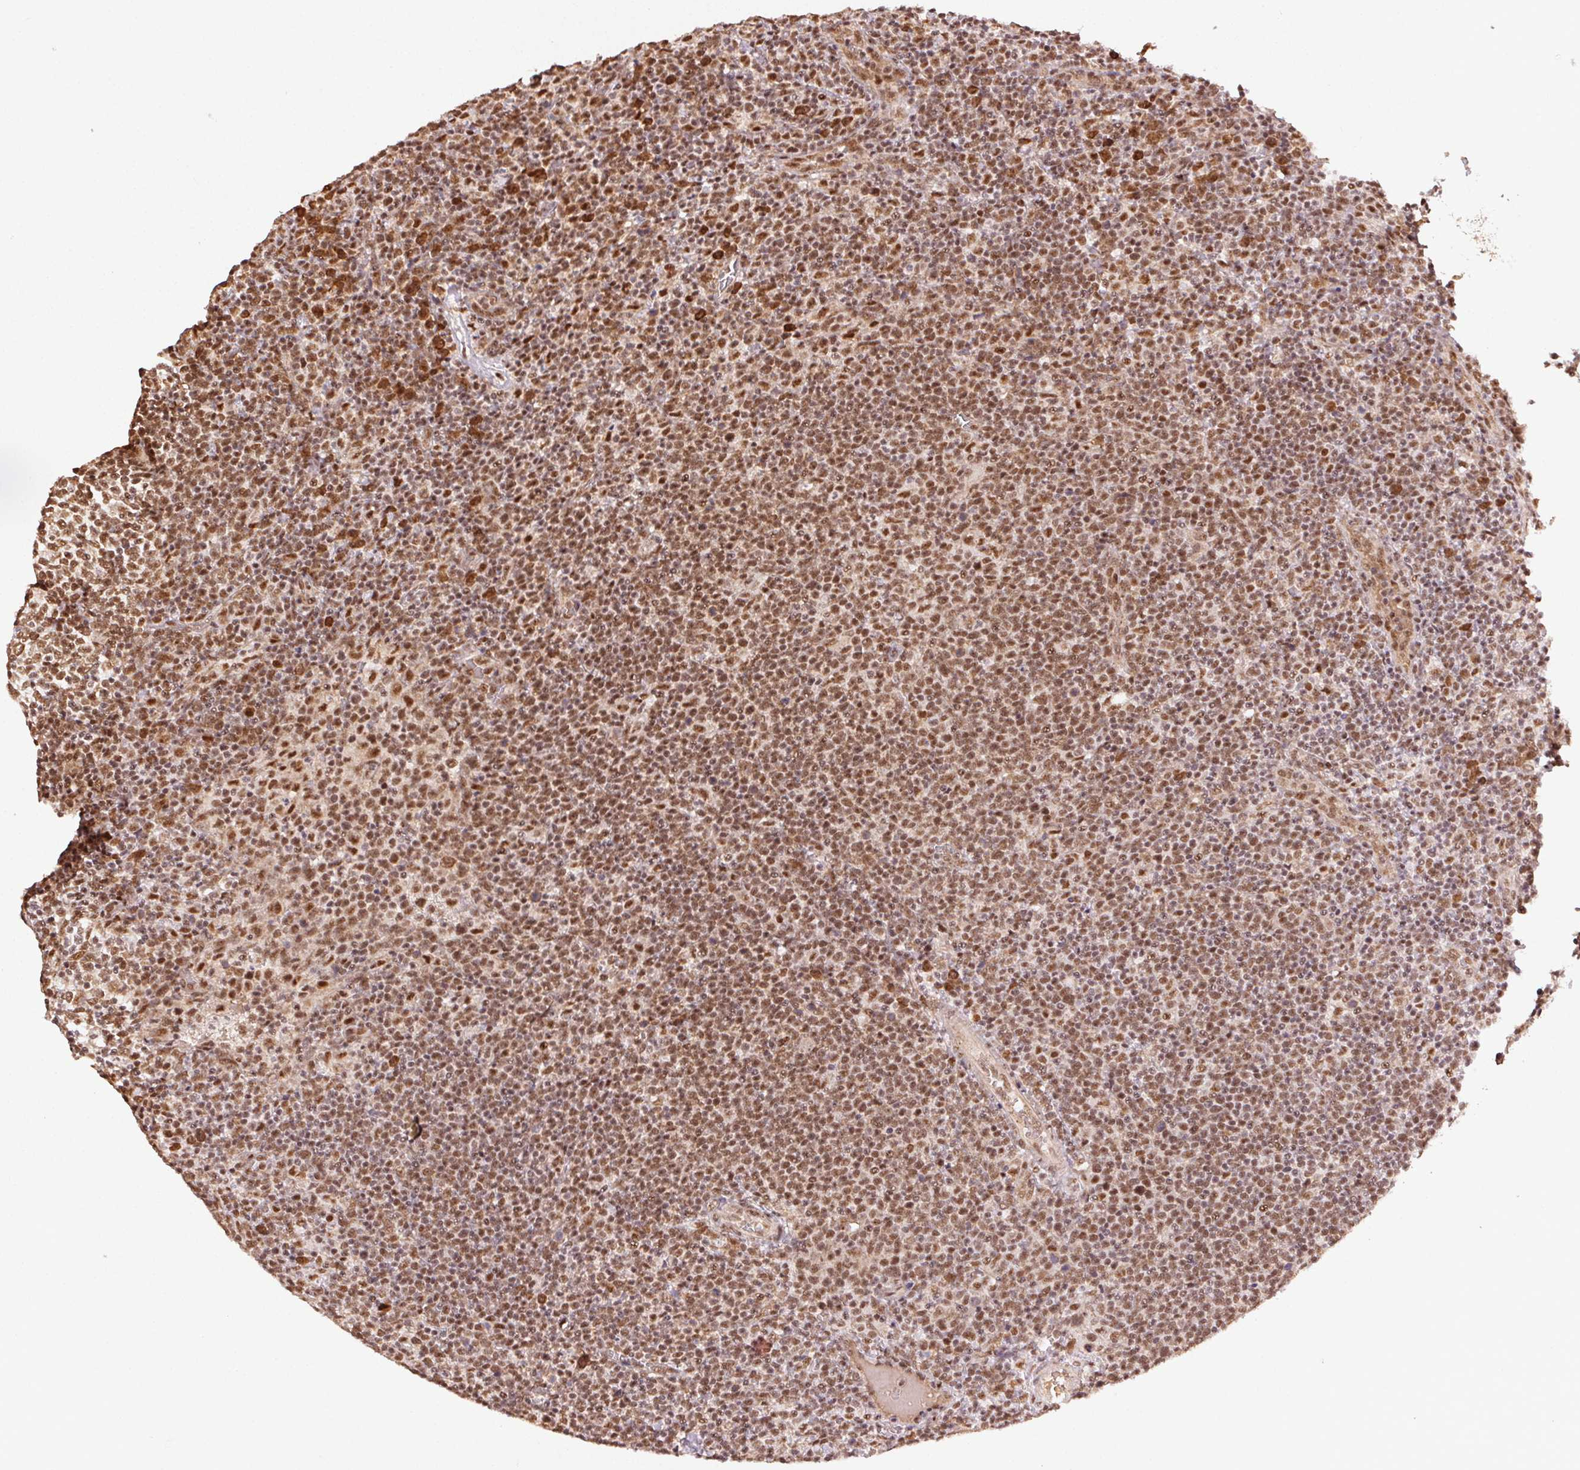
{"staining": {"intensity": "moderate", "quantity": ">75%", "location": "nuclear"}, "tissue": "lymphoma", "cell_type": "Tumor cells", "image_type": "cancer", "snomed": [{"axis": "morphology", "description": "Malignant lymphoma, non-Hodgkin's type, High grade"}, {"axis": "topography", "description": "Lymph node"}], "caption": "High-grade malignant lymphoma, non-Hodgkin's type stained with a brown dye exhibits moderate nuclear positive expression in approximately >75% of tumor cells.", "gene": "TREML4", "patient": {"sex": "male", "age": 61}}